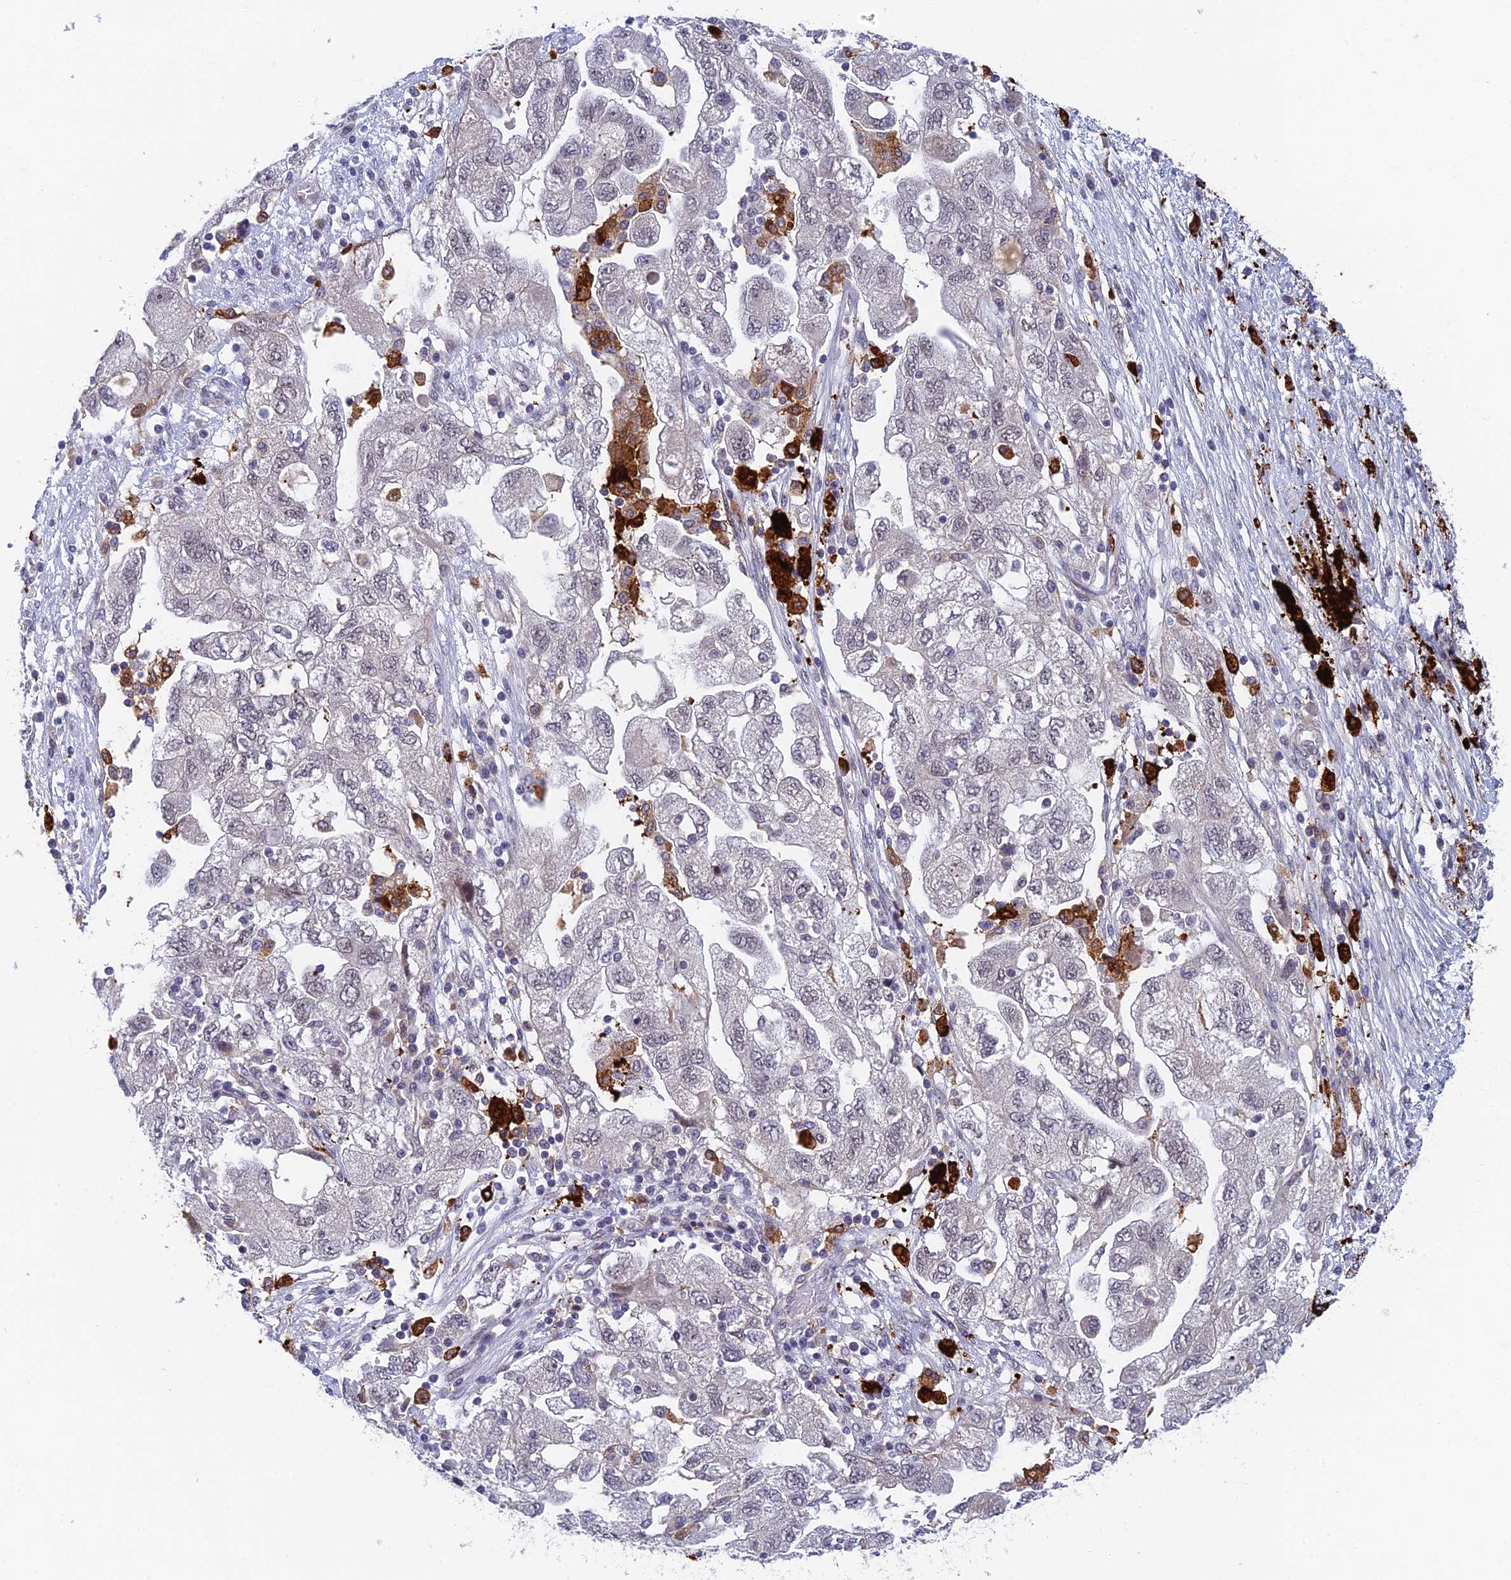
{"staining": {"intensity": "negative", "quantity": "none", "location": "none"}, "tissue": "ovarian cancer", "cell_type": "Tumor cells", "image_type": "cancer", "snomed": [{"axis": "morphology", "description": "Carcinoma, NOS"}, {"axis": "morphology", "description": "Cystadenocarcinoma, serous, NOS"}, {"axis": "topography", "description": "Ovary"}], "caption": "This is an immunohistochemistry (IHC) photomicrograph of ovarian serous cystadenocarcinoma. There is no staining in tumor cells.", "gene": "NSMCE1", "patient": {"sex": "female", "age": 69}}